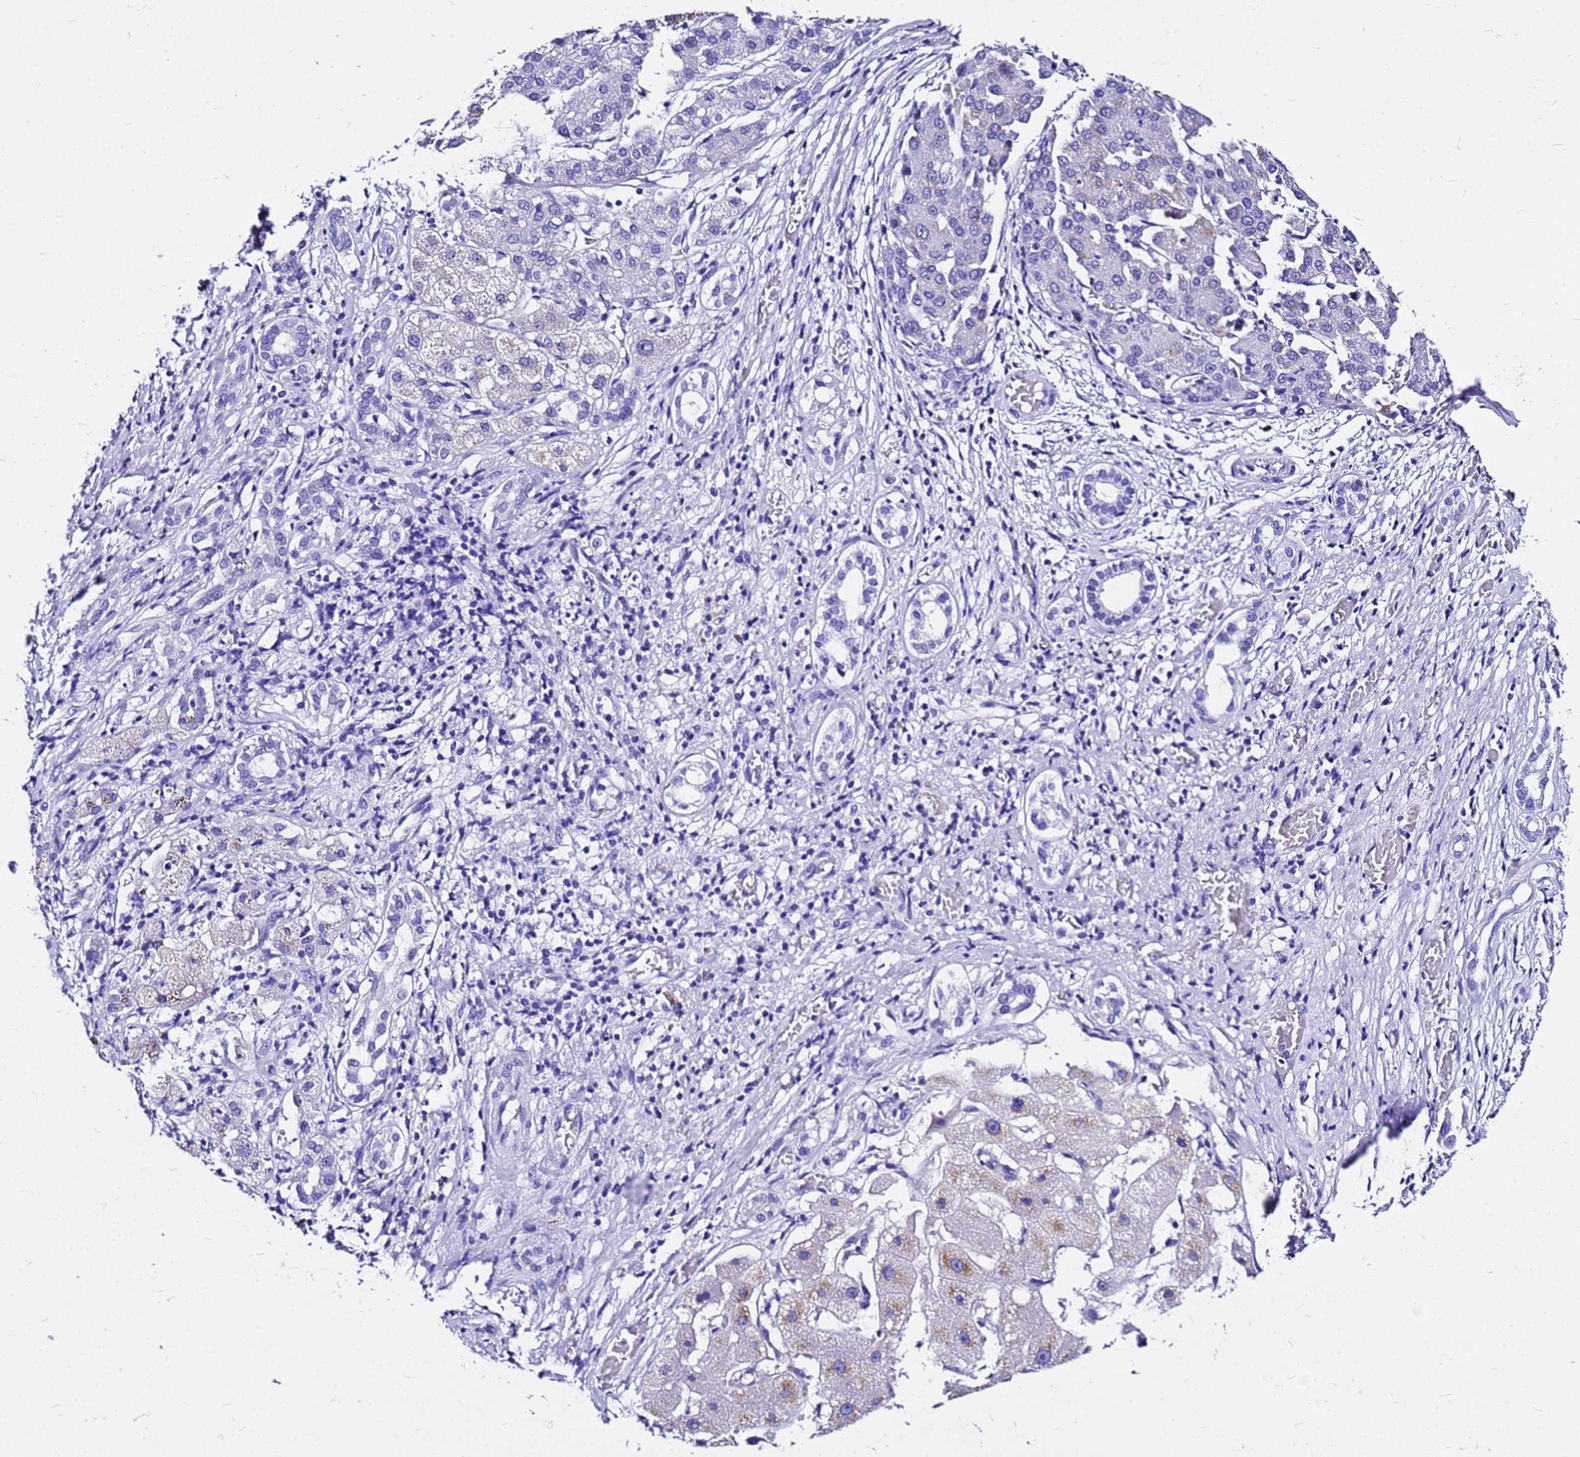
{"staining": {"intensity": "negative", "quantity": "none", "location": "none"}, "tissue": "liver cancer", "cell_type": "Tumor cells", "image_type": "cancer", "snomed": [{"axis": "morphology", "description": "Carcinoma, Hepatocellular, NOS"}, {"axis": "topography", "description": "Liver"}], "caption": "The immunohistochemistry (IHC) histopathology image has no significant positivity in tumor cells of liver hepatocellular carcinoma tissue.", "gene": "HERC4", "patient": {"sex": "male", "age": 65}}